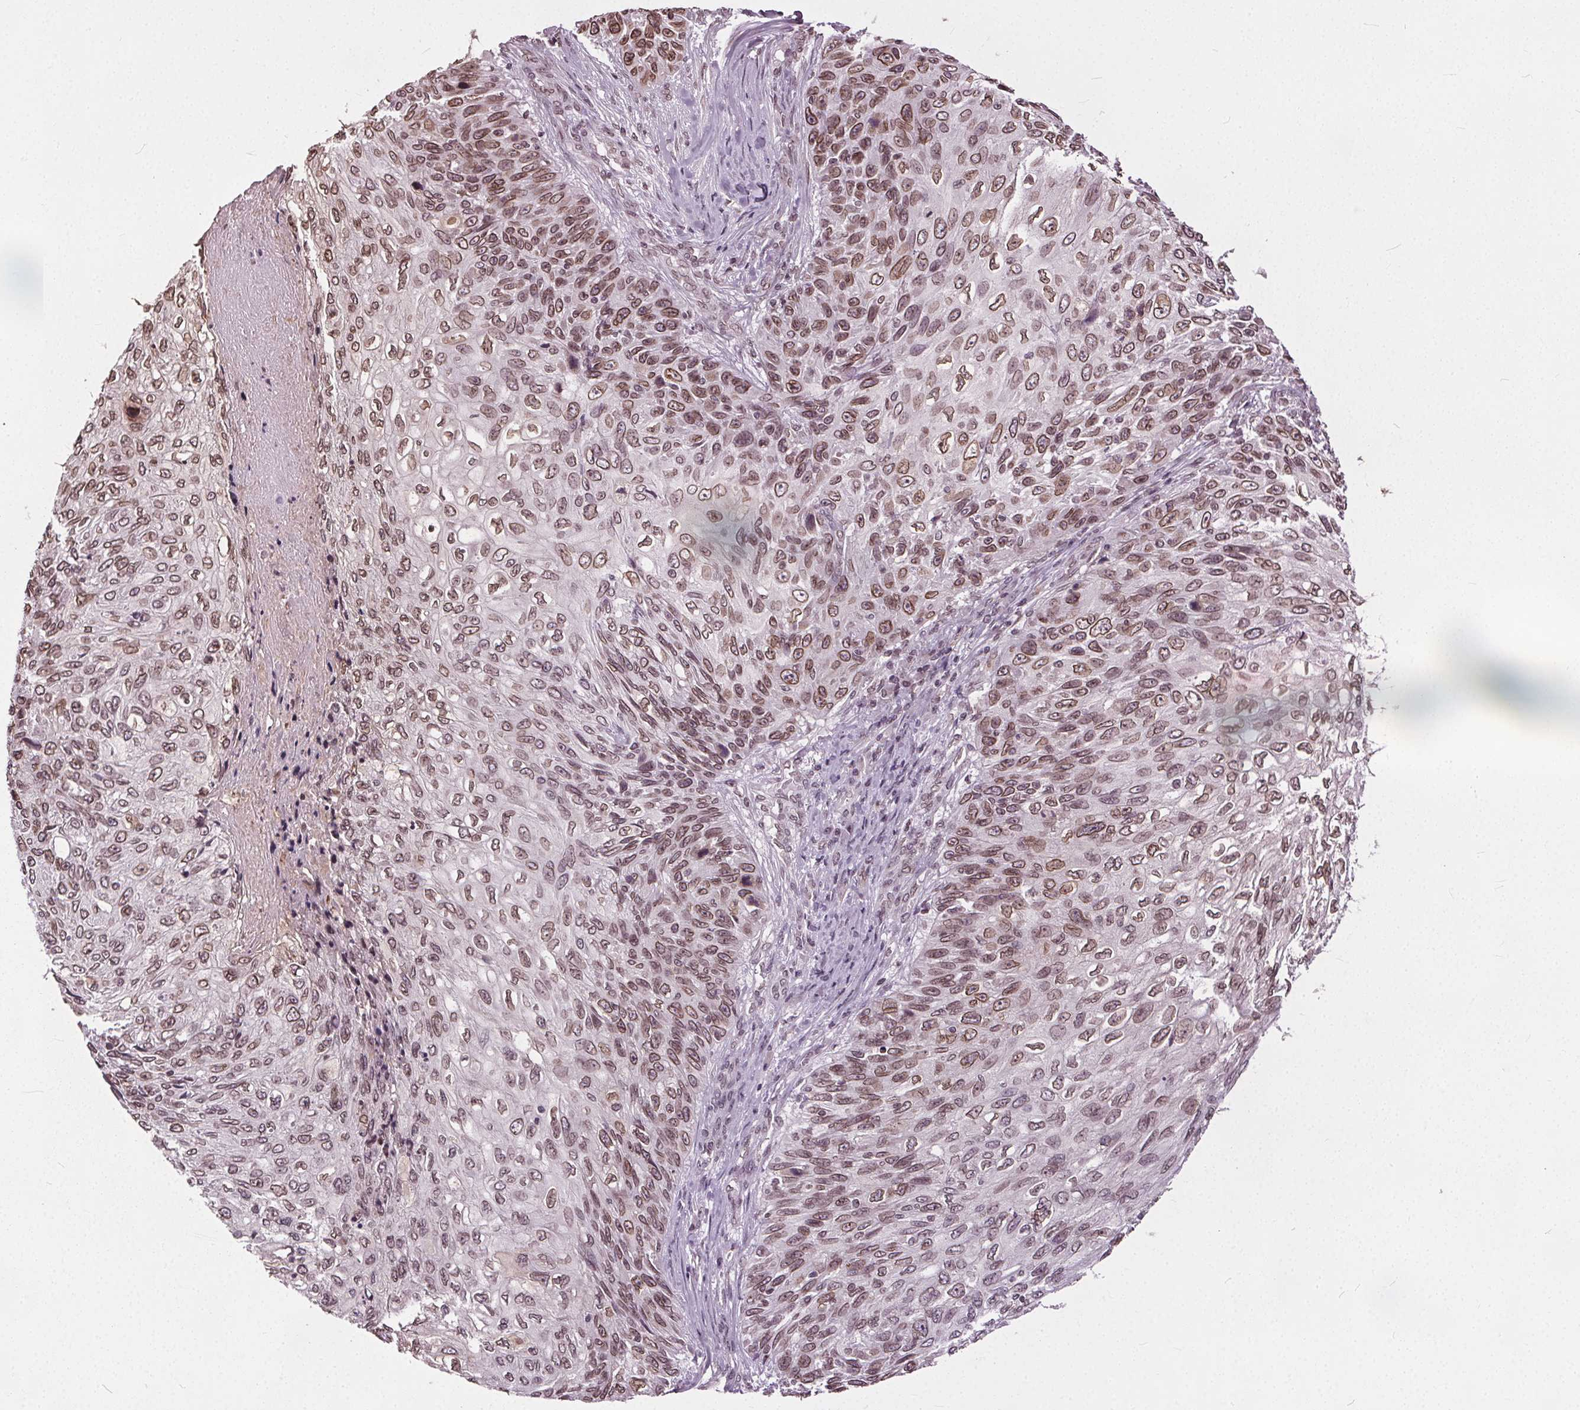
{"staining": {"intensity": "moderate", "quantity": ">75%", "location": "cytoplasmic/membranous,nuclear"}, "tissue": "skin cancer", "cell_type": "Tumor cells", "image_type": "cancer", "snomed": [{"axis": "morphology", "description": "Squamous cell carcinoma, NOS"}, {"axis": "topography", "description": "Skin"}], "caption": "Skin cancer (squamous cell carcinoma) stained for a protein (brown) reveals moderate cytoplasmic/membranous and nuclear positive staining in about >75% of tumor cells.", "gene": "TTC39C", "patient": {"sex": "male", "age": 92}}